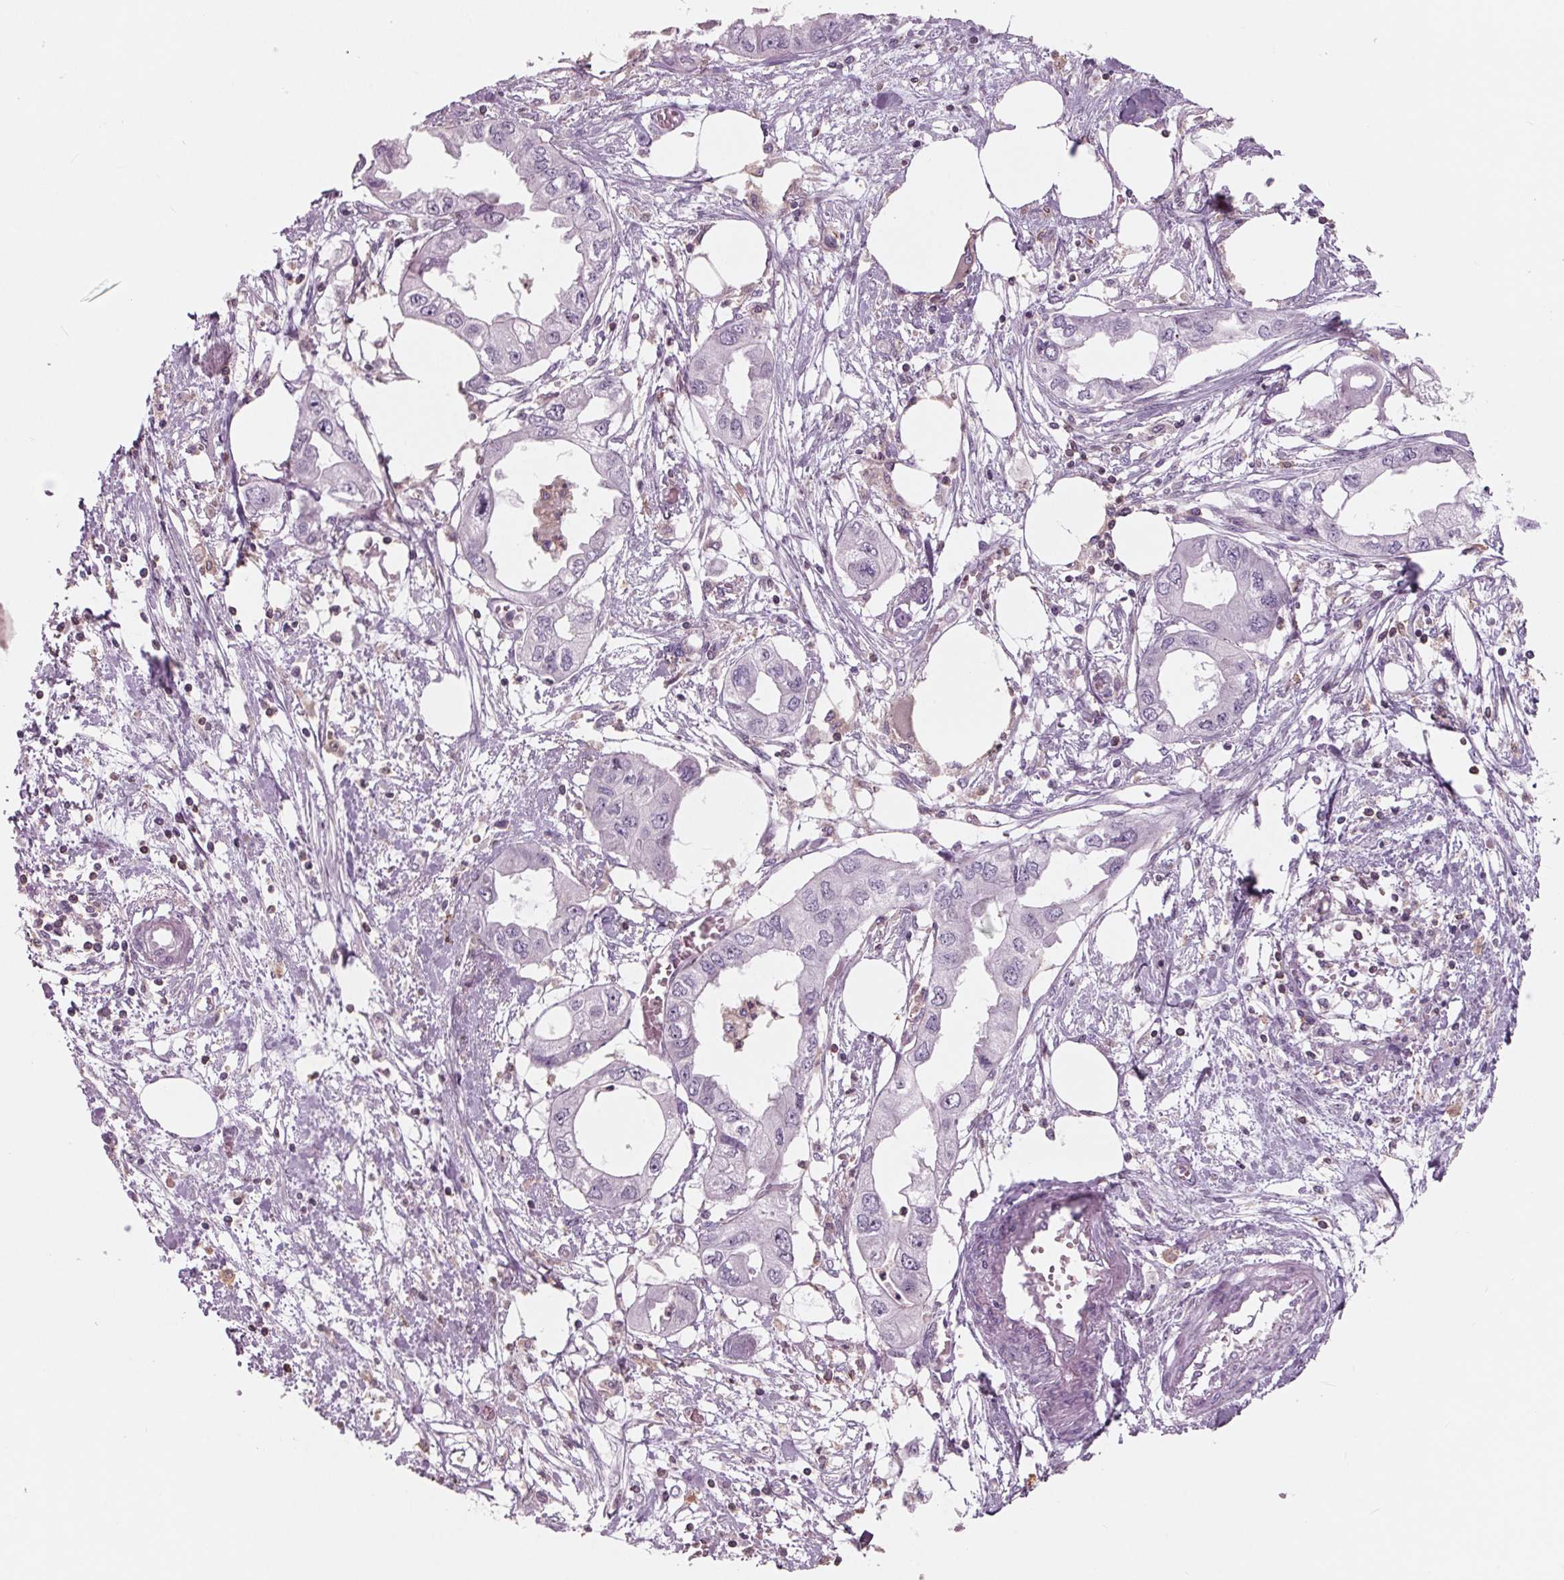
{"staining": {"intensity": "negative", "quantity": "none", "location": "none"}, "tissue": "endometrial cancer", "cell_type": "Tumor cells", "image_type": "cancer", "snomed": [{"axis": "morphology", "description": "Adenocarcinoma, NOS"}, {"axis": "morphology", "description": "Adenocarcinoma, metastatic, NOS"}, {"axis": "topography", "description": "Adipose tissue"}, {"axis": "topography", "description": "Endometrium"}], "caption": "Immunohistochemical staining of metastatic adenocarcinoma (endometrial) exhibits no significant positivity in tumor cells.", "gene": "ARHGAP25", "patient": {"sex": "female", "age": 67}}